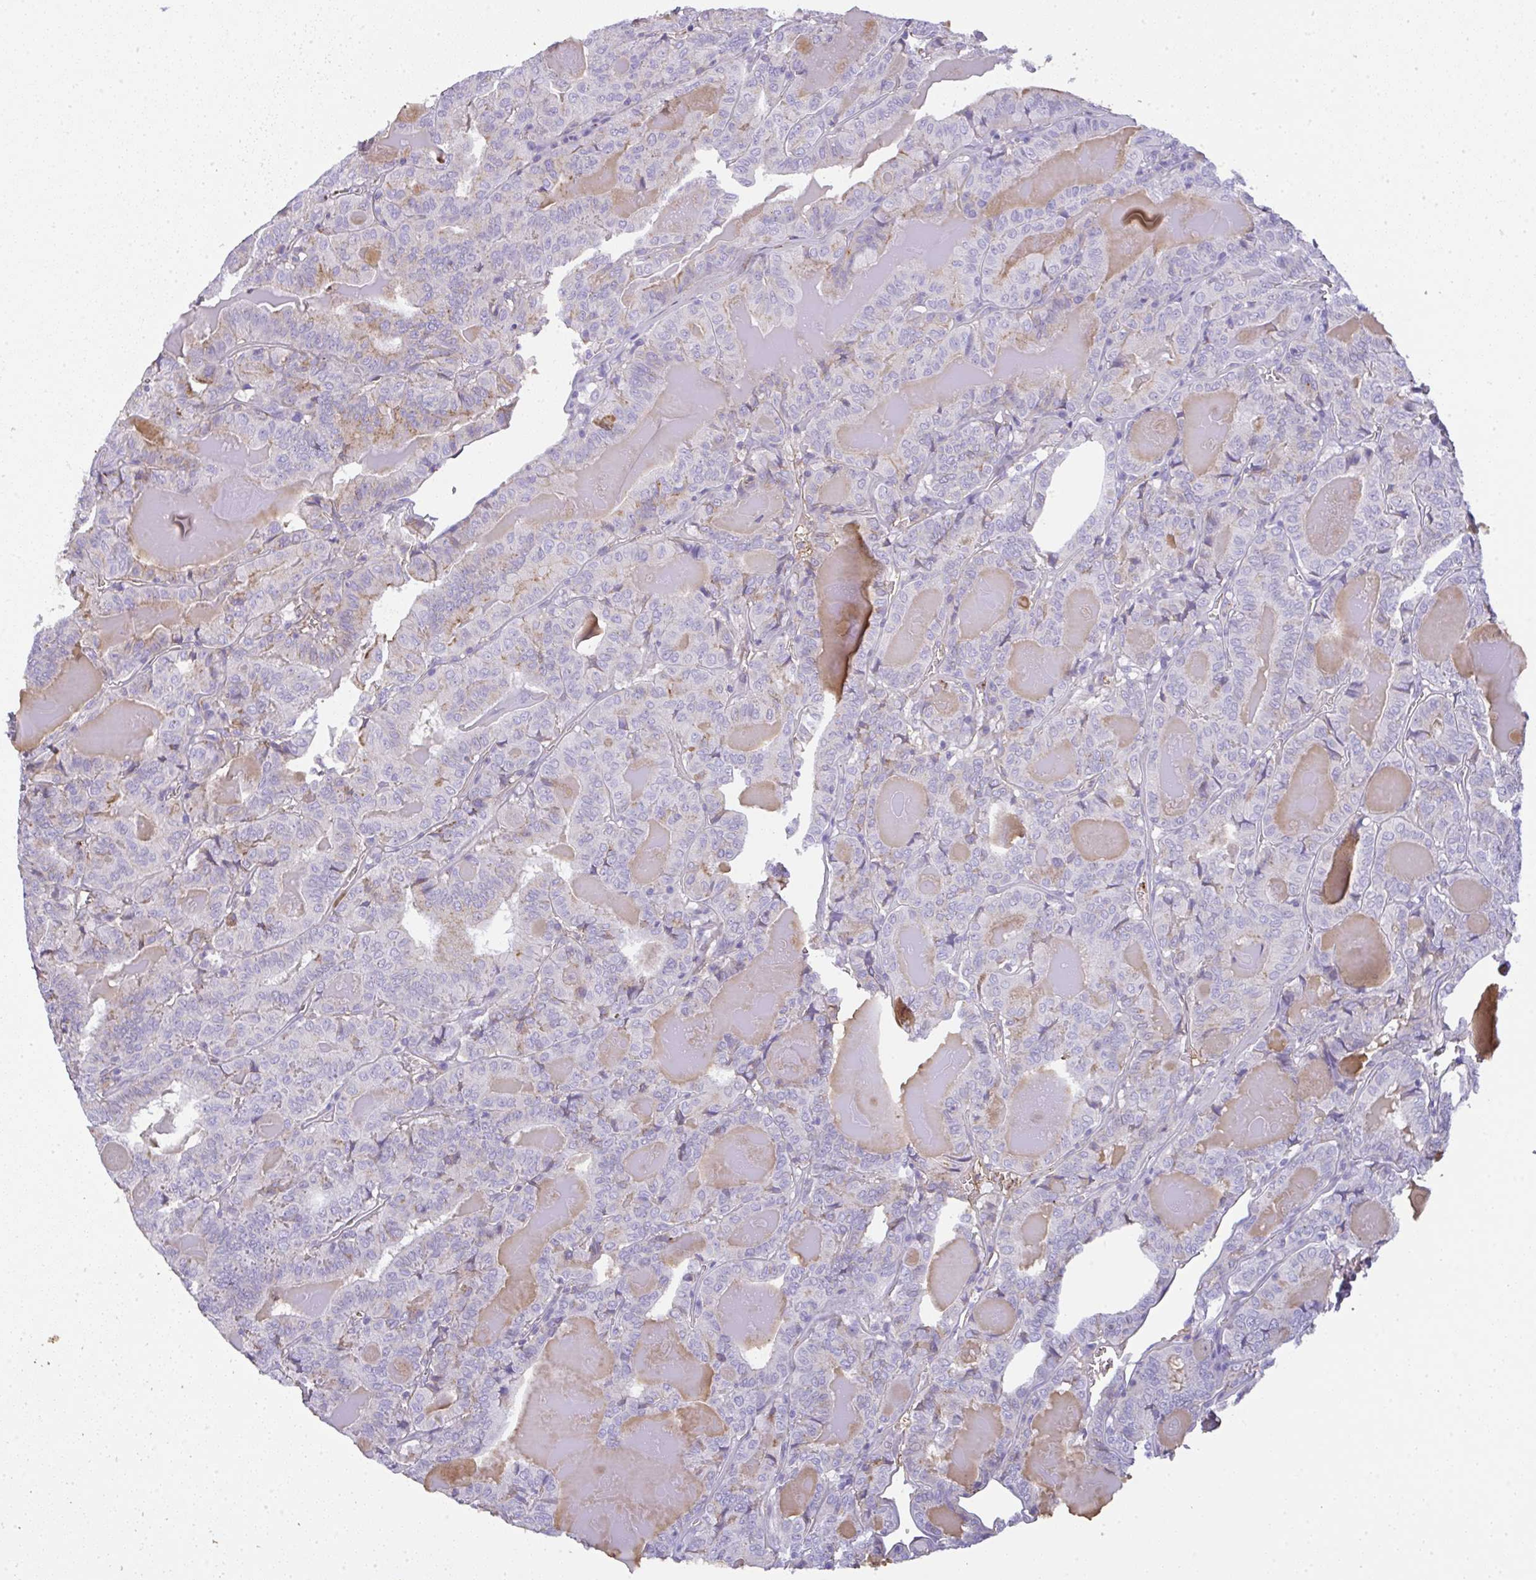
{"staining": {"intensity": "negative", "quantity": "none", "location": "none"}, "tissue": "thyroid cancer", "cell_type": "Tumor cells", "image_type": "cancer", "snomed": [{"axis": "morphology", "description": "Papillary adenocarcinoma, NOS"}, {"axis": "topography", "description": "Thyroid gland"}], "caption": "This is an immunohistochemistry (IHC) photomicrograph of thyroid papillary adenocarcinoma. There is no staining in tumor cells.", "gene": "SMYD5", "patient": {"sex": "female", "age": 72}}